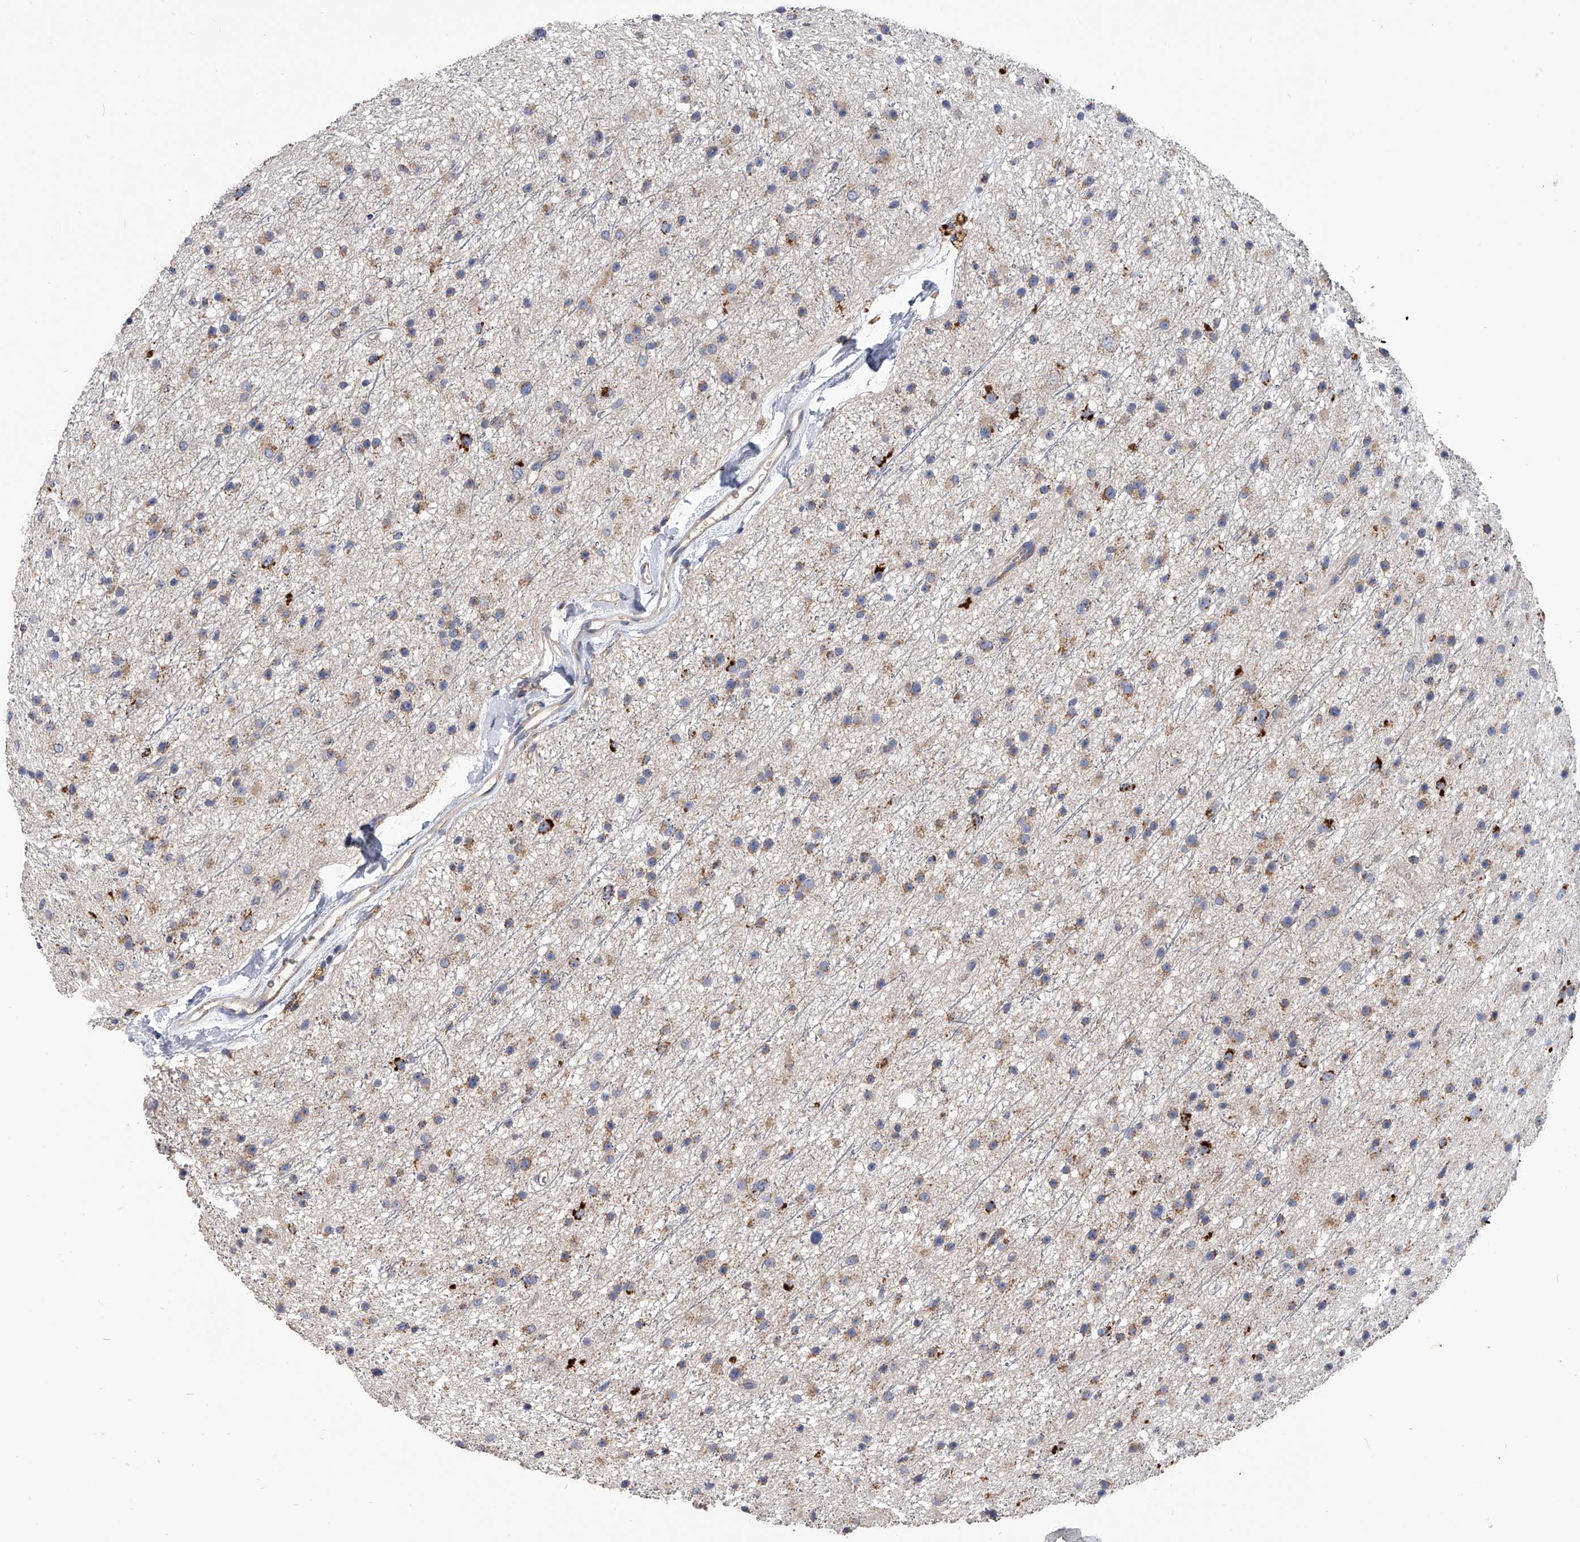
{"staining": {"intensity": "moderate", "quantity": "25%-75%", "location": "cytoplasmic/membranous"}, "tissue": "glioma", "cell_type": "Tumor cells", "image_type": "cancer", "snomed": [{"axis": "morphology", "description": "Glioma, malignant, Low grade"}, {"axis": "topography", "description": "Cerebral cortex"}], "caption": "This is a photomicrograph of immunohistochemistry (IHC) staining of glioma, which shows moderate expression in the cytoplasmic/membranous of tumor cells.", "gene": "MRPL28", "patient": {"sex": "female", "age": 39}}